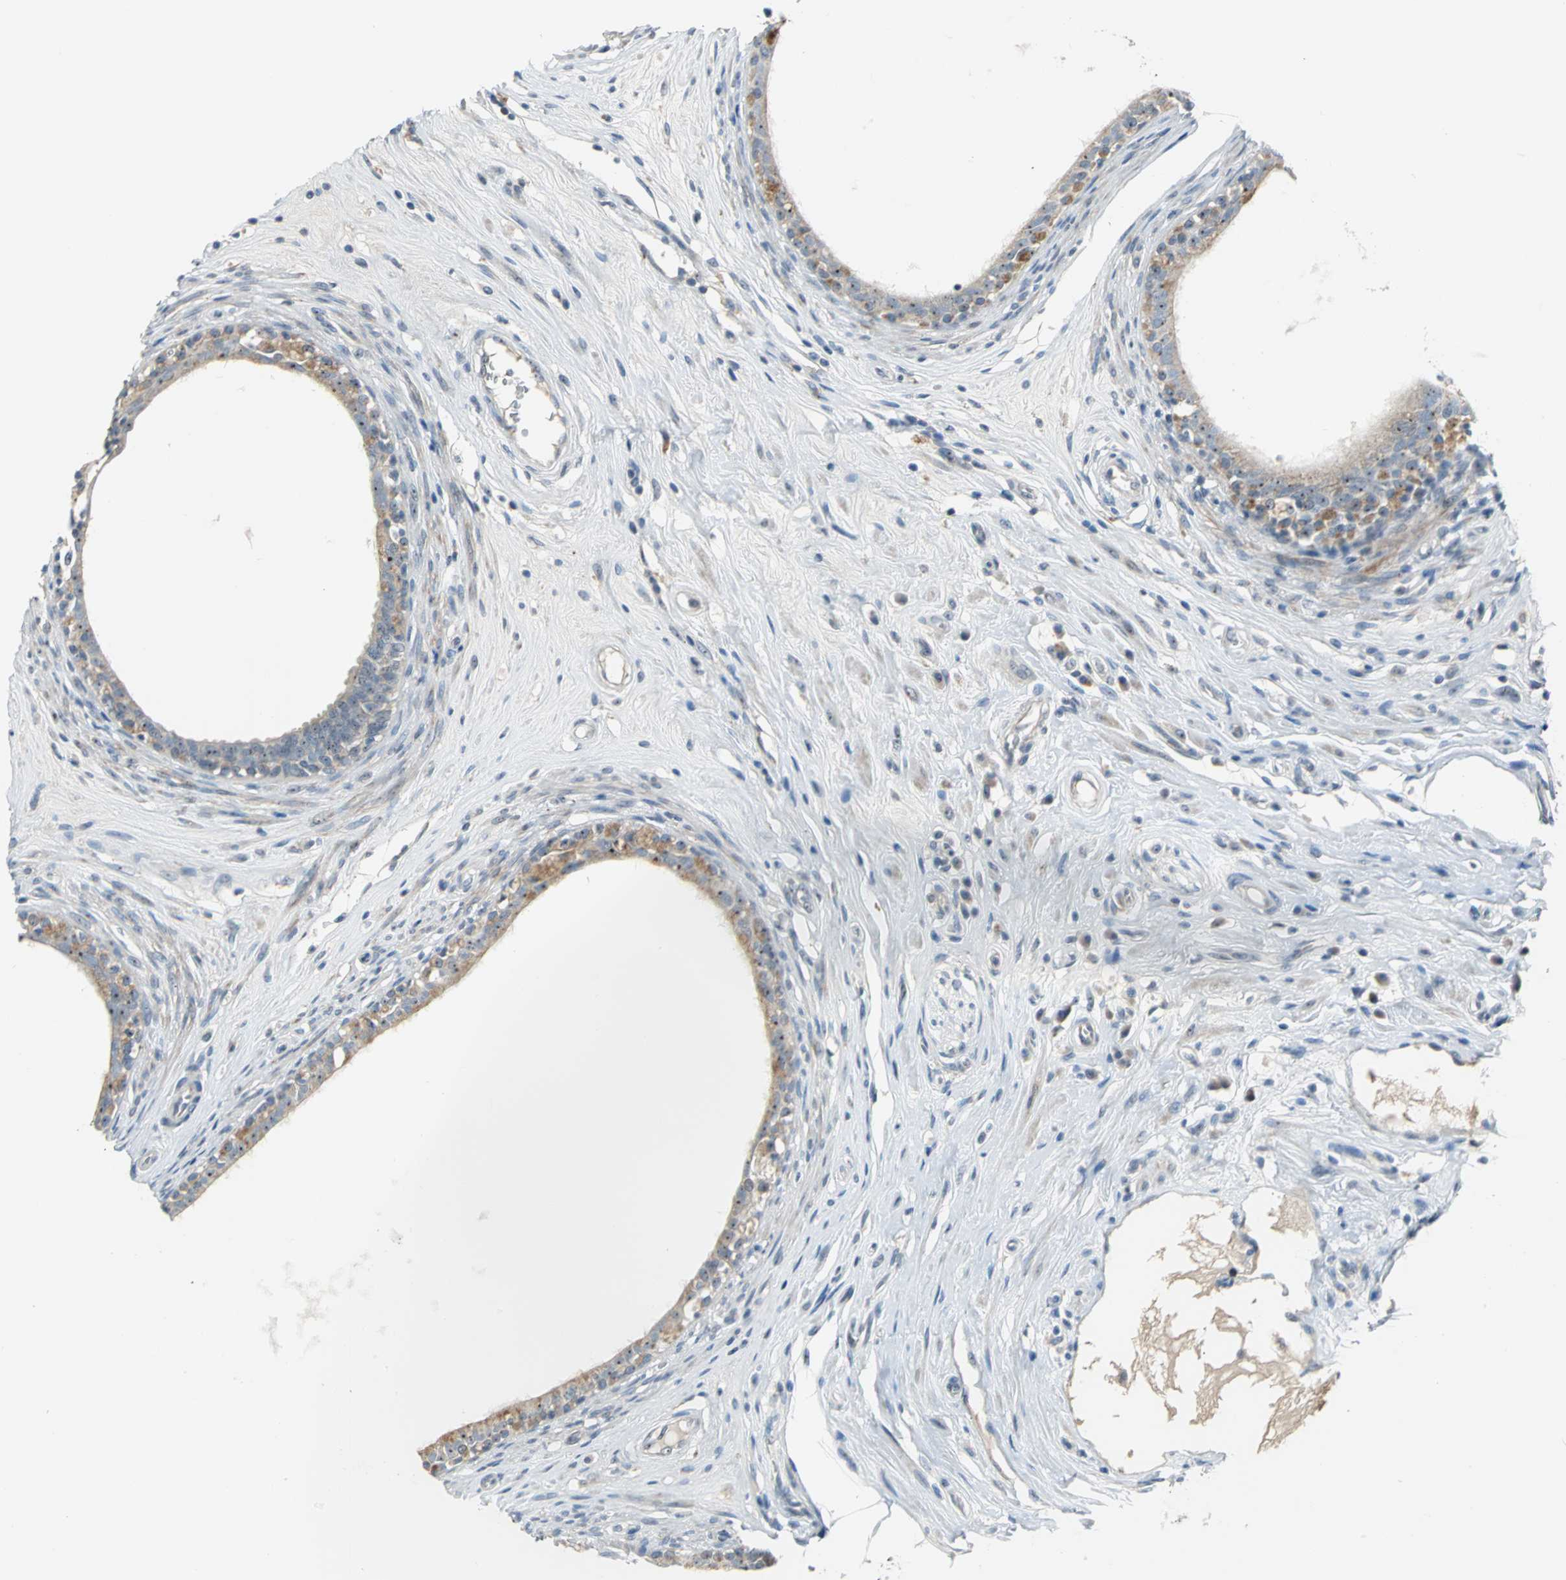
{"staining": {"intensity": "strong", "quantity": ">75%", "location": "nuclear"}, "tissue": "epididymis", "cell_type": "Glandular cells", "image_type": "normal", "snomed": [{"axis": "morphology", "description": "Normal tissue, NOS"}, {"axis": "morphology", "description": "Inflammation, NOS"}, {"axis": "topography", "description": "Epididymis"}], "caption": "Glandular cells display strong nuclear expression in about >75% of cells in unremarkable epididymis. The staining was performed using DAB to visualize the protein expression in brown, while the nuclei were stained in blue with hematoxylin (Magnification: 20x).", "gene": "MYBBP1A", "patient": {"sex": "male", "age": 84}}